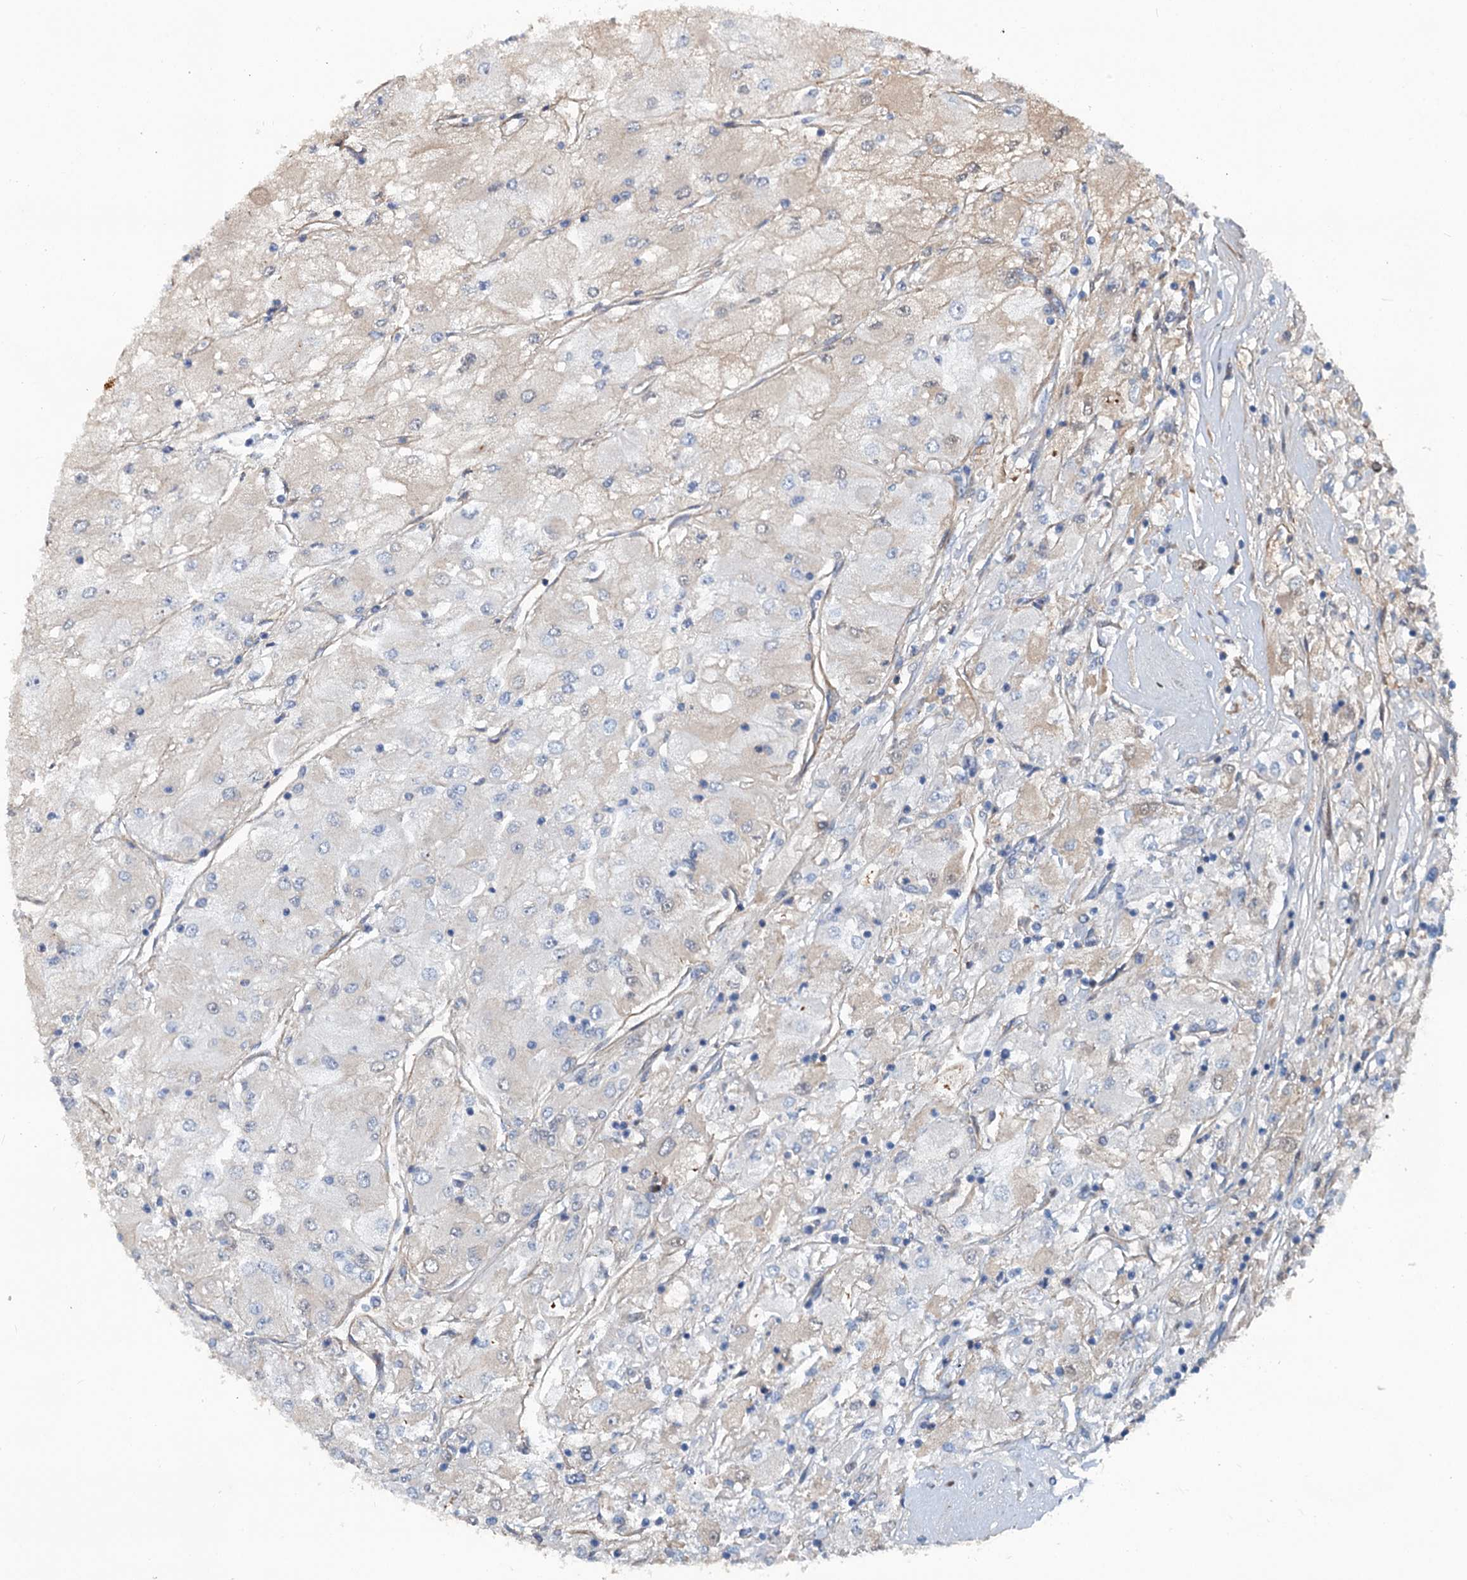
{"staining": {"intensity": "weak", "quantity": "<25%", "location": "cytoplasmic/membranous"}, "tissue": "renal cancer", "cell_type": "Tumor cells", "image_type": "cancer", "snomed": [{"axis": "morphology", "description": "Adenocarcinoma, NOS"}, {"axis": "topography", "description": "Kidney"}], "caption": "The histopathology image shows no staining of tumor cells in renal adenocarcinoma.", "gene": "TEDC1", "patient": {"sex": "male", "age": 80}}